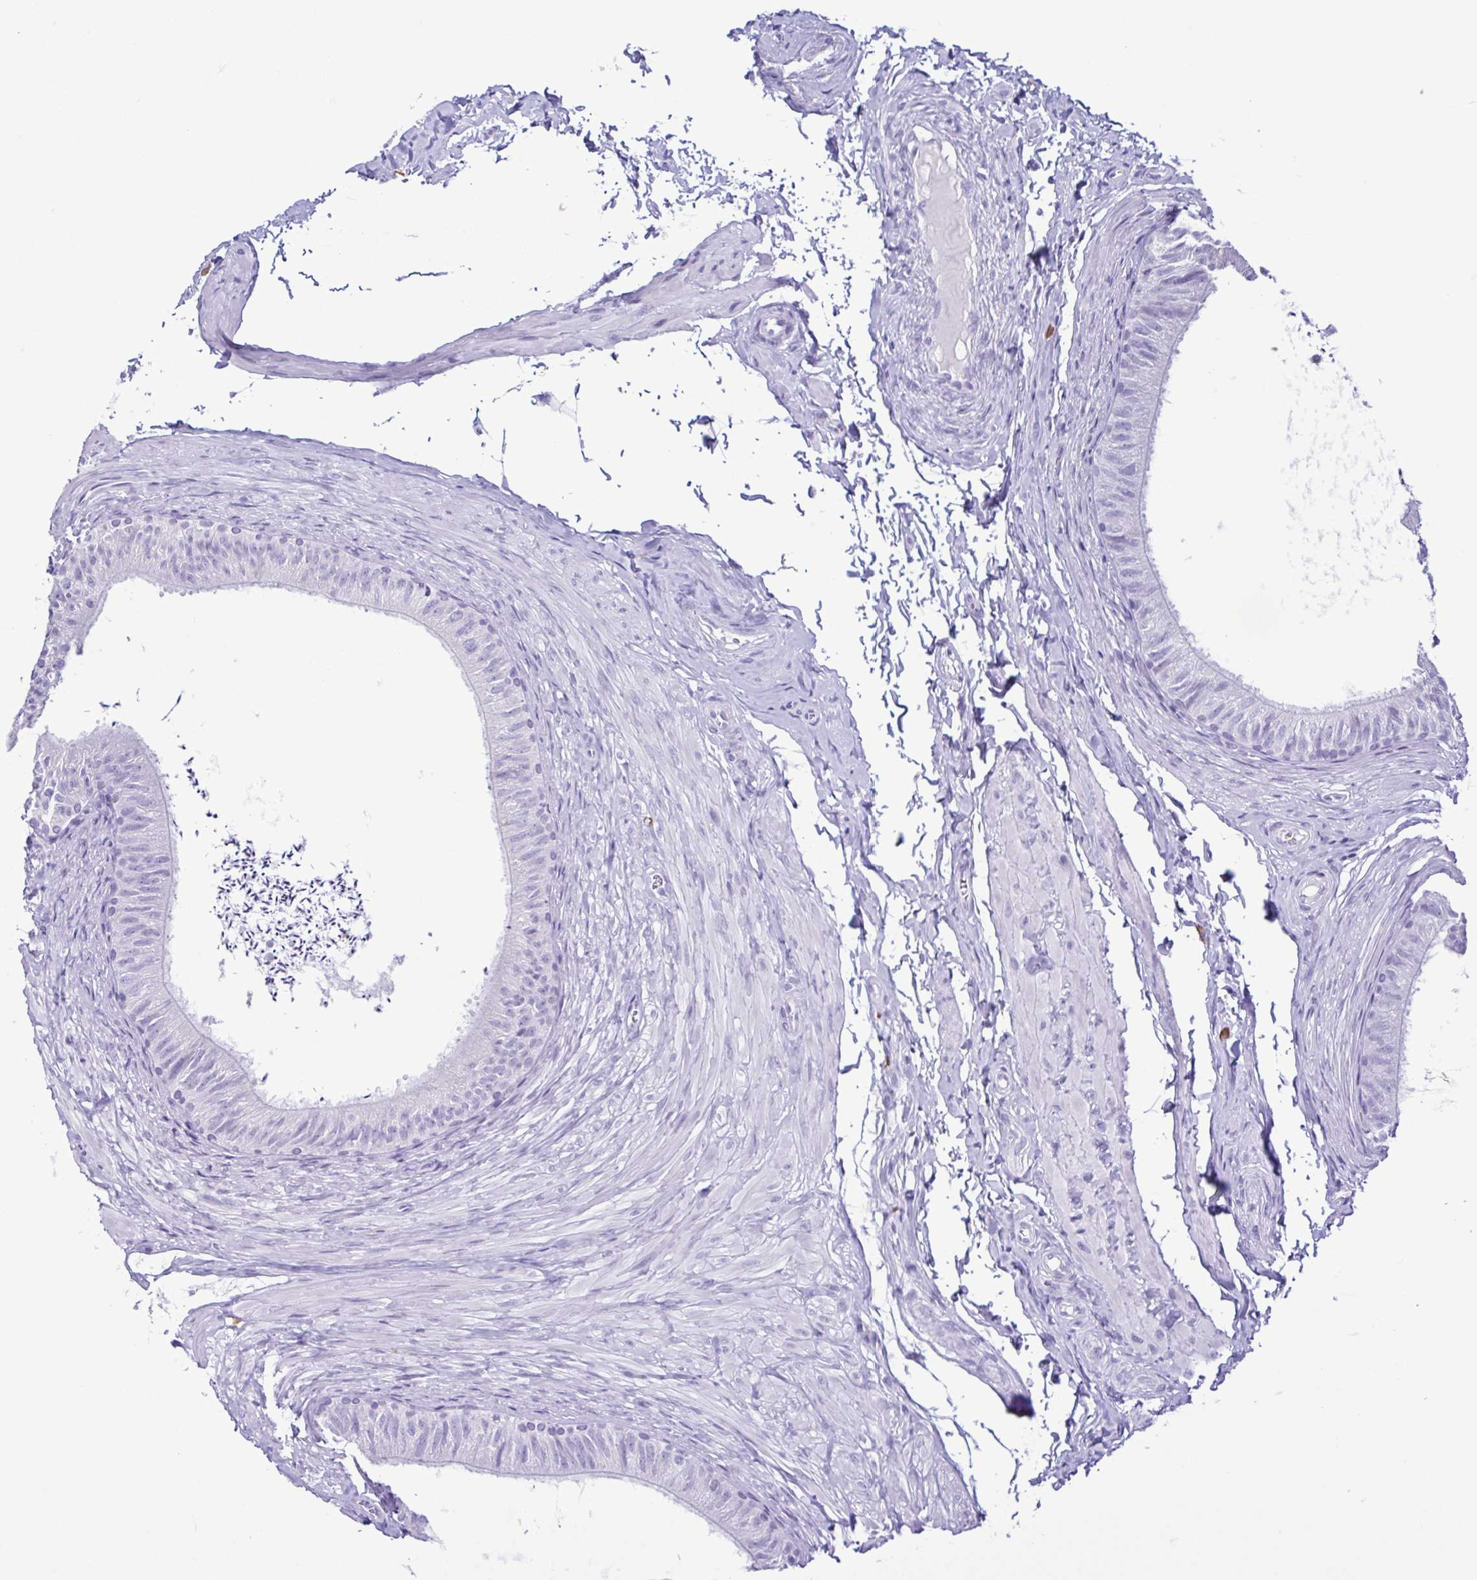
{"staining": {"intensity": "negative", "quantity": "none", "location": "none"}, "tissue": "epididymis", "cell_type": "Glandular cells", "image_type": "normal", "snomed": [{"axis": "morphology", "description": "Normal tissue, NOS"}, {"axis": "topography", "description": "Epididymis, spermatic cord, NOS"}, {"axis": "topography", "description": "Epididymis"}, {"axis": "topography", "description": "Peripheral nerve tissue"}], "caption": "A high-resolution image shows IHC staining of unremarkable epididymis, which displays no significant positivity in glandular cells.", "gene": "SPATA16", "patient": {"sex": "male", "age": 29}}